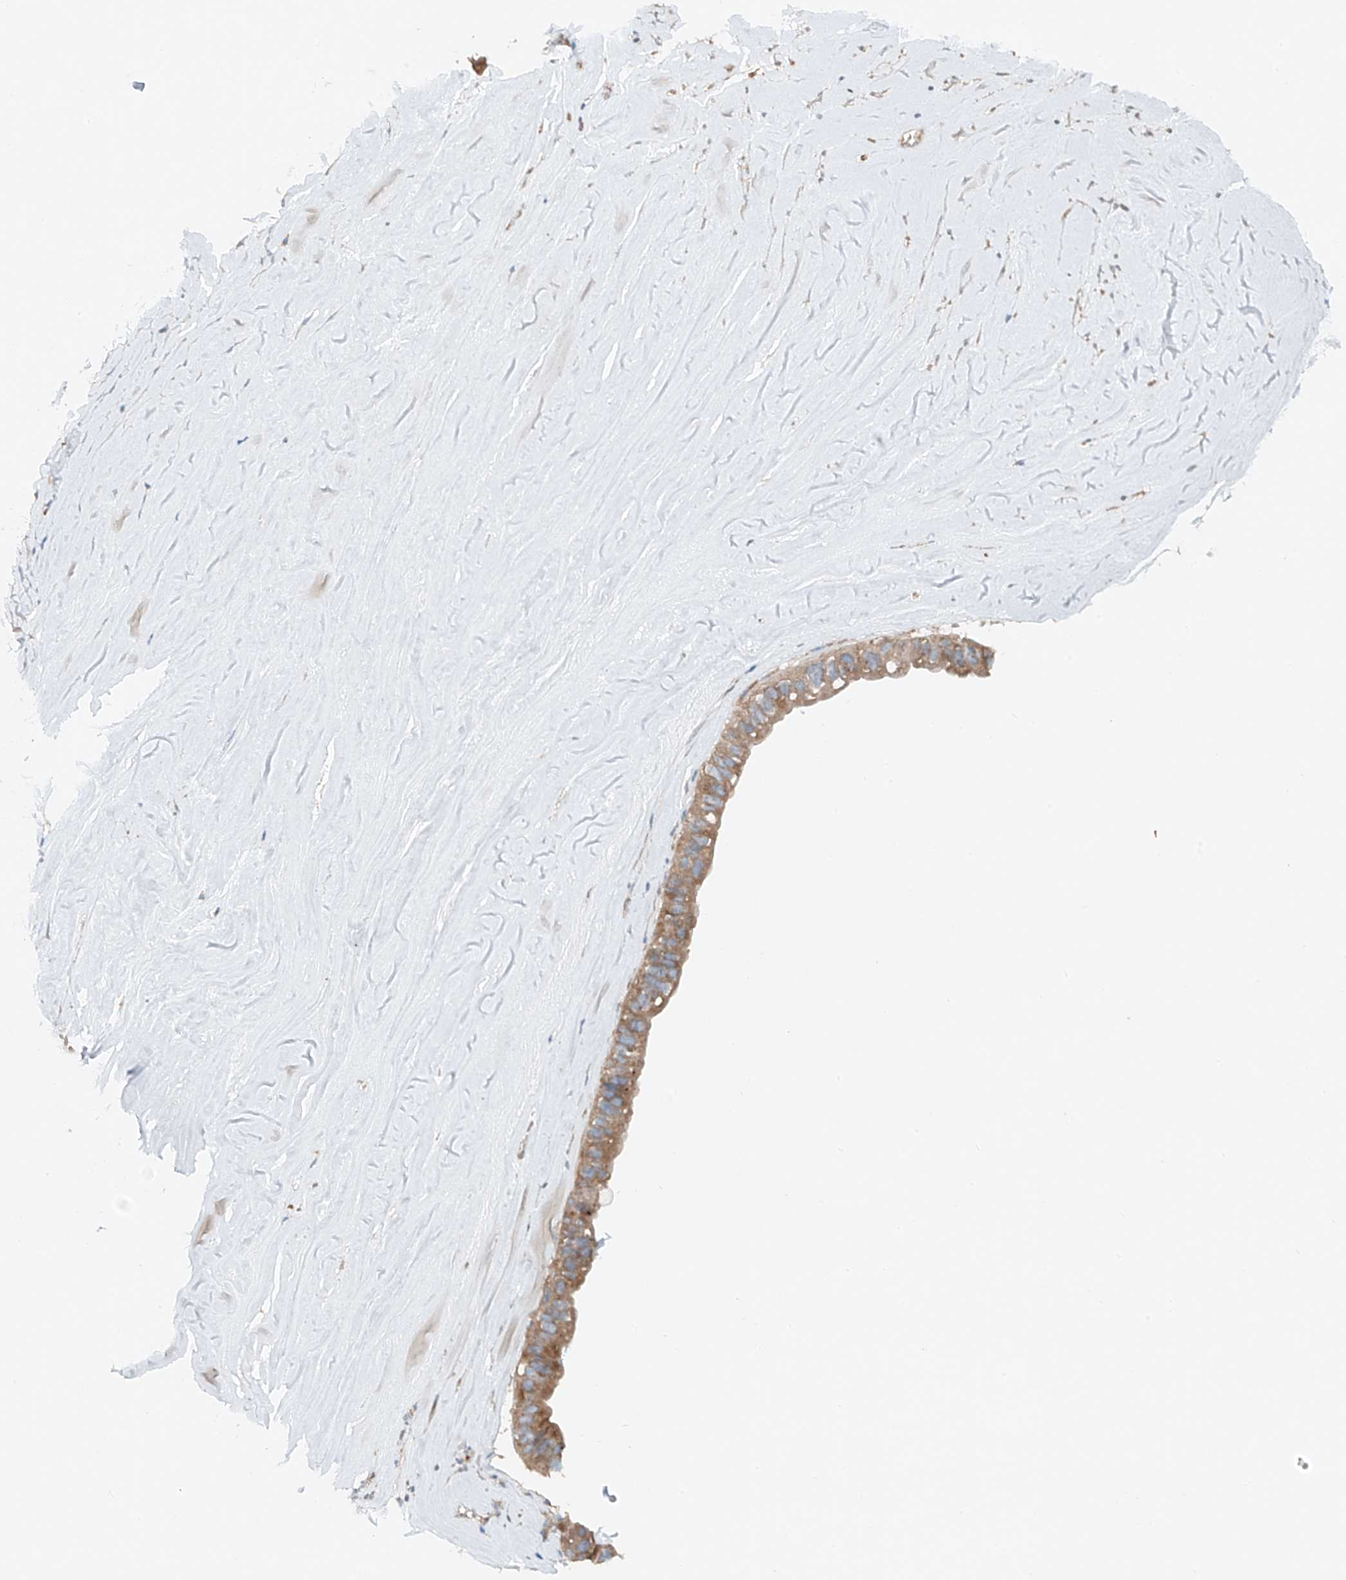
{"staining": {"intensity": "moderate", "quantity": ">75%", "location": "cytoplasmic/membranous"}, "tissue": "ovarian cancer", "cell_type": "Tumor cells", "image_type": "cancer", "snomed": [{"axis": "morphology", "description": "Cystadenocarcinoma, mucinous, NOS"}, {"axis": "topography", "description": "Ovary"}], "caption": "Immunohistochemical staining of mucinous cystadenocarcinoma (ovarian) reveals medium levels of moderate cytoplasmic/membranous protein positivity in approximately >75% of tumor cells. The staining was performed using DAB to visualize the protein expression in brown, while the nuclei were stained in blue with hematoxylin (Magnification: 20x).", "gene": "TRIM47", "patient": {"sex": "female", "age": 61}}